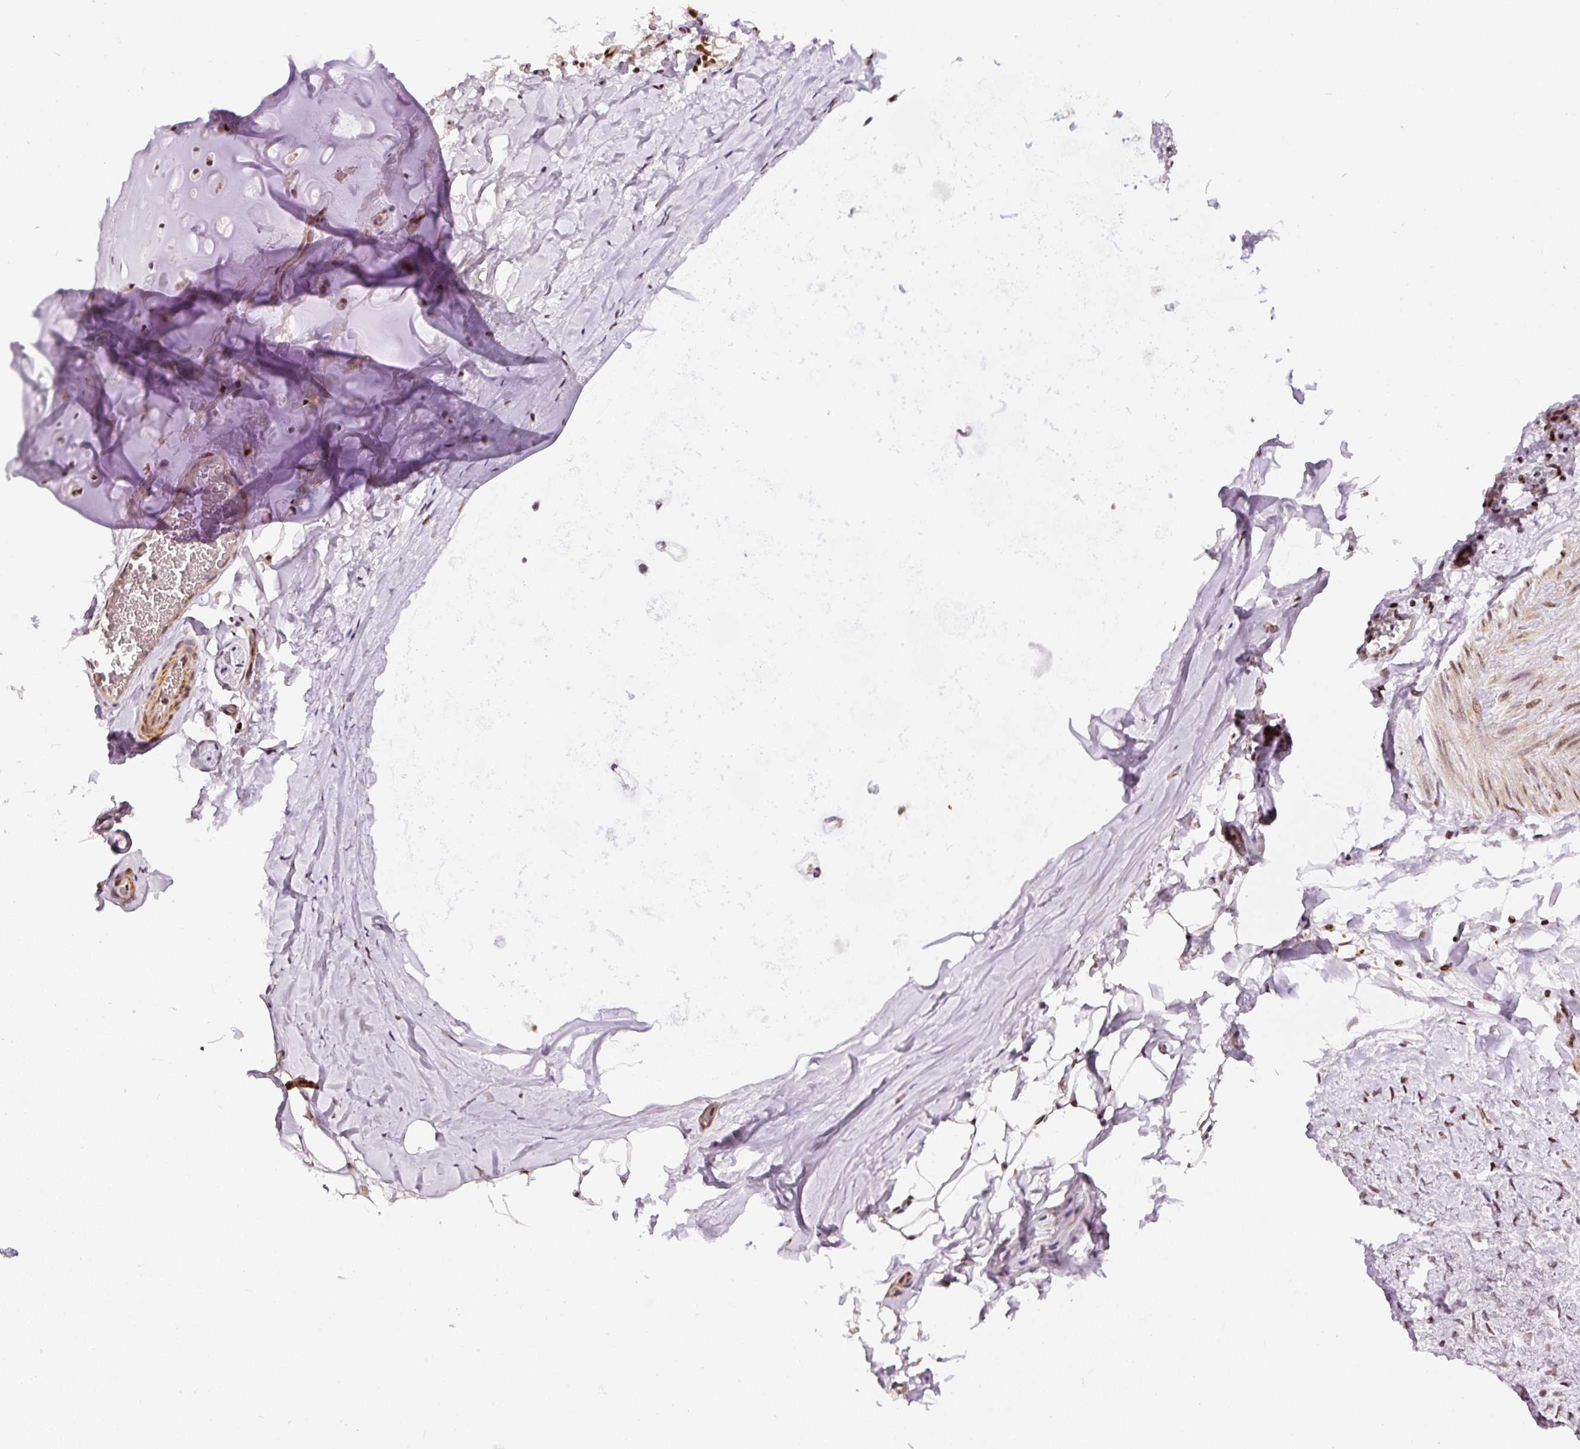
{"staining": {"intensity": "moderate", "quantity": "25%-75%", "location": "nuclear"}, "tissue": "adipose tissue", "cell_type": "Adipocytes", "image_type": "normal", "snomed": [{"axis": "morphology", "description": "Normal tissue, NOS"}, {"axis": "topography", "description": "Cartilage tissue"}, {"axis": "topography", "description": "Bronchus"}, {"axis": "topography", "description": "Peripheral nerve tissue"}], "caption": "This histopathology image reveals IHC staining of unremarkable adipose tissue, with medium moderate nuclear staining in approximately 25%-75% of adipocytes.", "gene": "HNRNPC", "patient": {"sex": "male", "age": 67}}